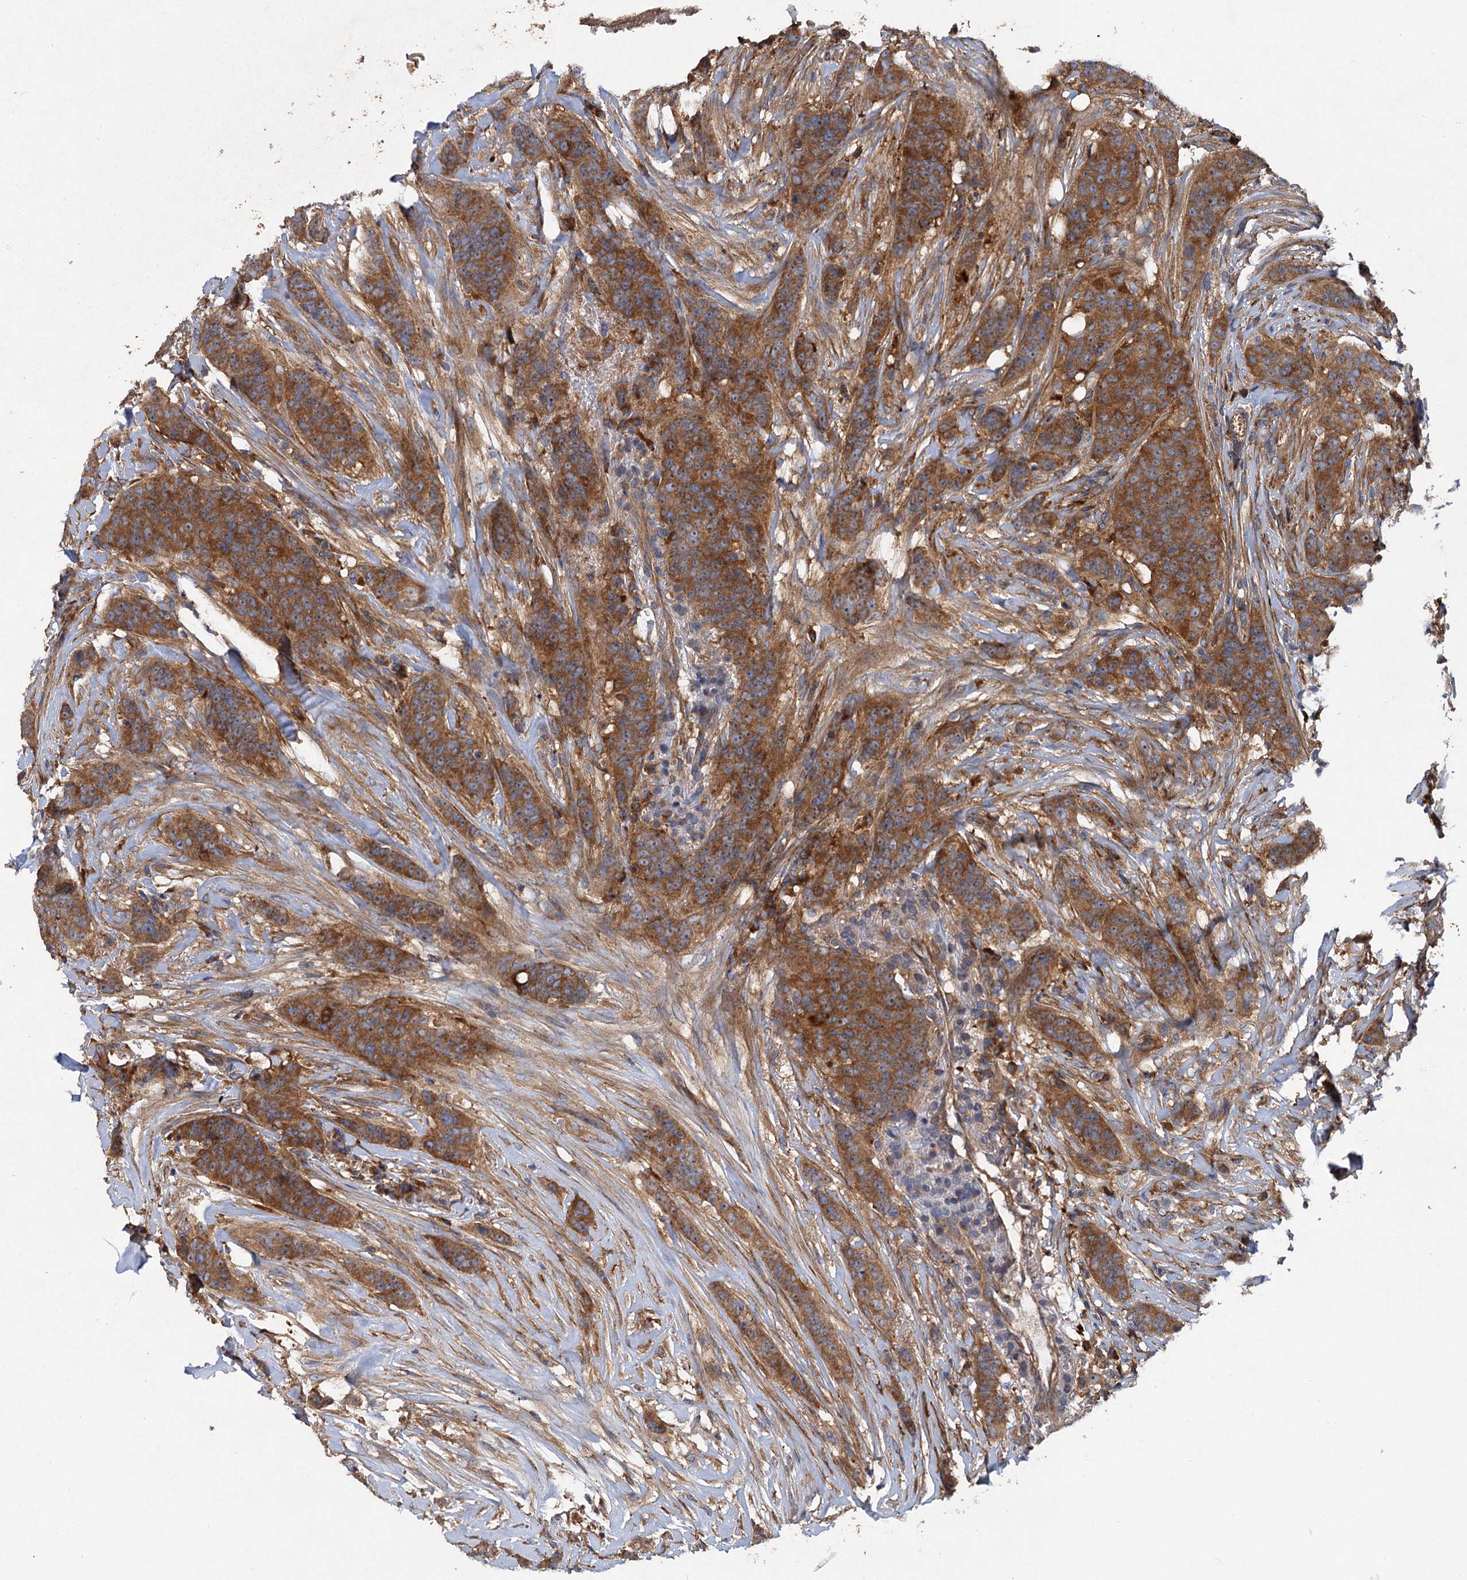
{"staining": {"intensity": "strong", "quantity": ">75%", "location": "cytoplasmic/membranous"}, "tissue": "breast cancer", "cell_type": "Tumor cells", "image_type": "cancer", "snomed": [{"axis": "morphology", "description": "Duct carcinoma"}, {"axis": "topography", "description": "Breast"}], "caption": "Brown immunohistochemical staining in invasive ductal carcinoma (breast) displays strong cytoplasmic/membranous expression in approximately >75% of tumor cells.", "gene": "ALKBH7", "patient": {"sex": "female", "age": 40}}